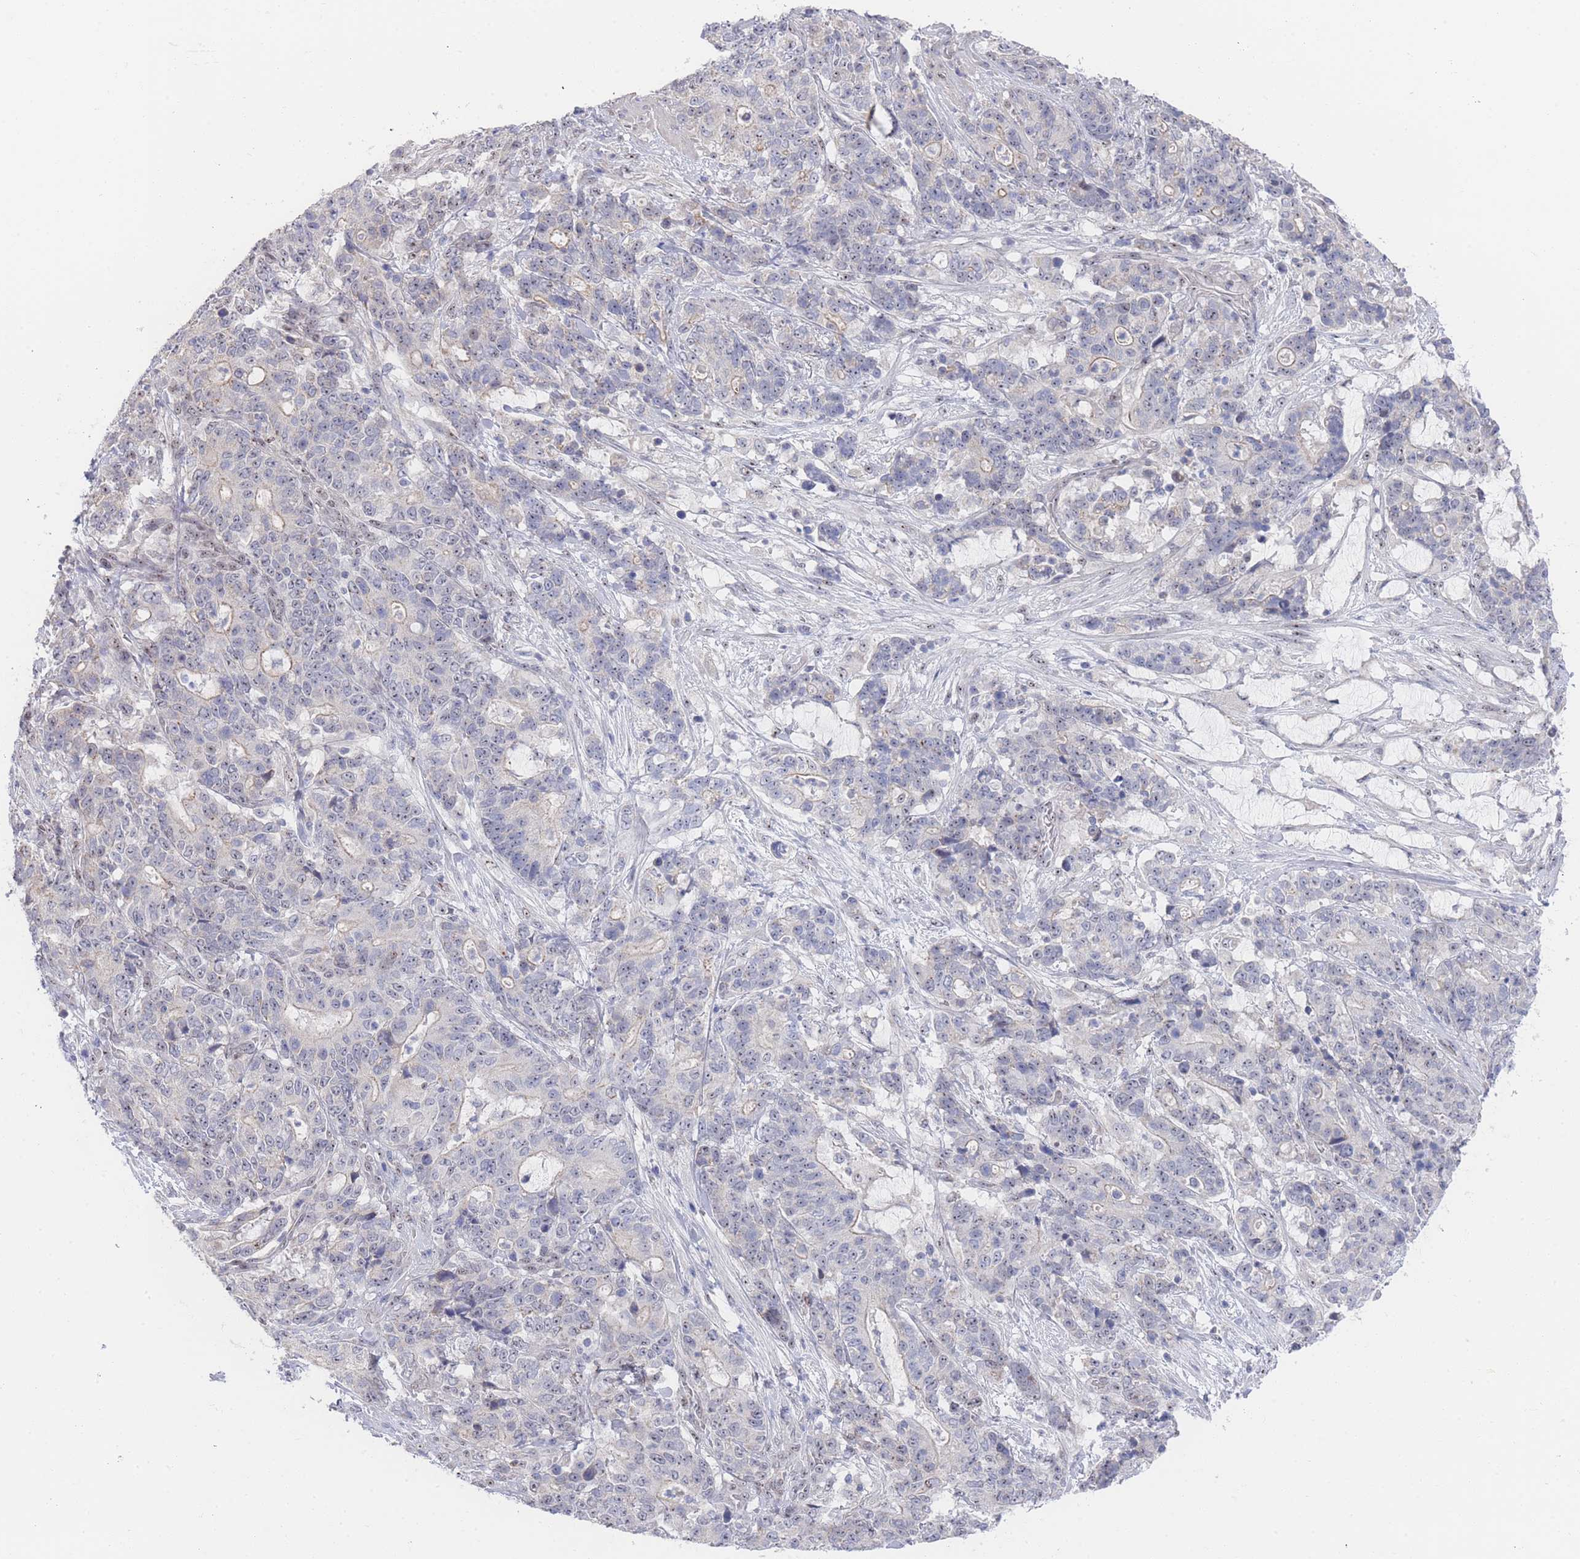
{"staining": {"intensity": "weak", "quantity": "<25%", "location": "cytoplasmic/membranous"}, "tissue": "stomach cancer", "cell_type": "Tumor cells", "image_type": "cancer", "snomed": [{"axis": "morphology", "description": "Normal tissue, NOS"}, {"axis": "morphology", "description": "Adenocarcinoma, NOS"}, {"axis": "topography", "description": "Stomach"}], "caption": "Tumor cells show no significant expression in adenocarcinoma (stomach).", "gene": "ZNF142", "patient": {"sex": "female", "age": 64}}